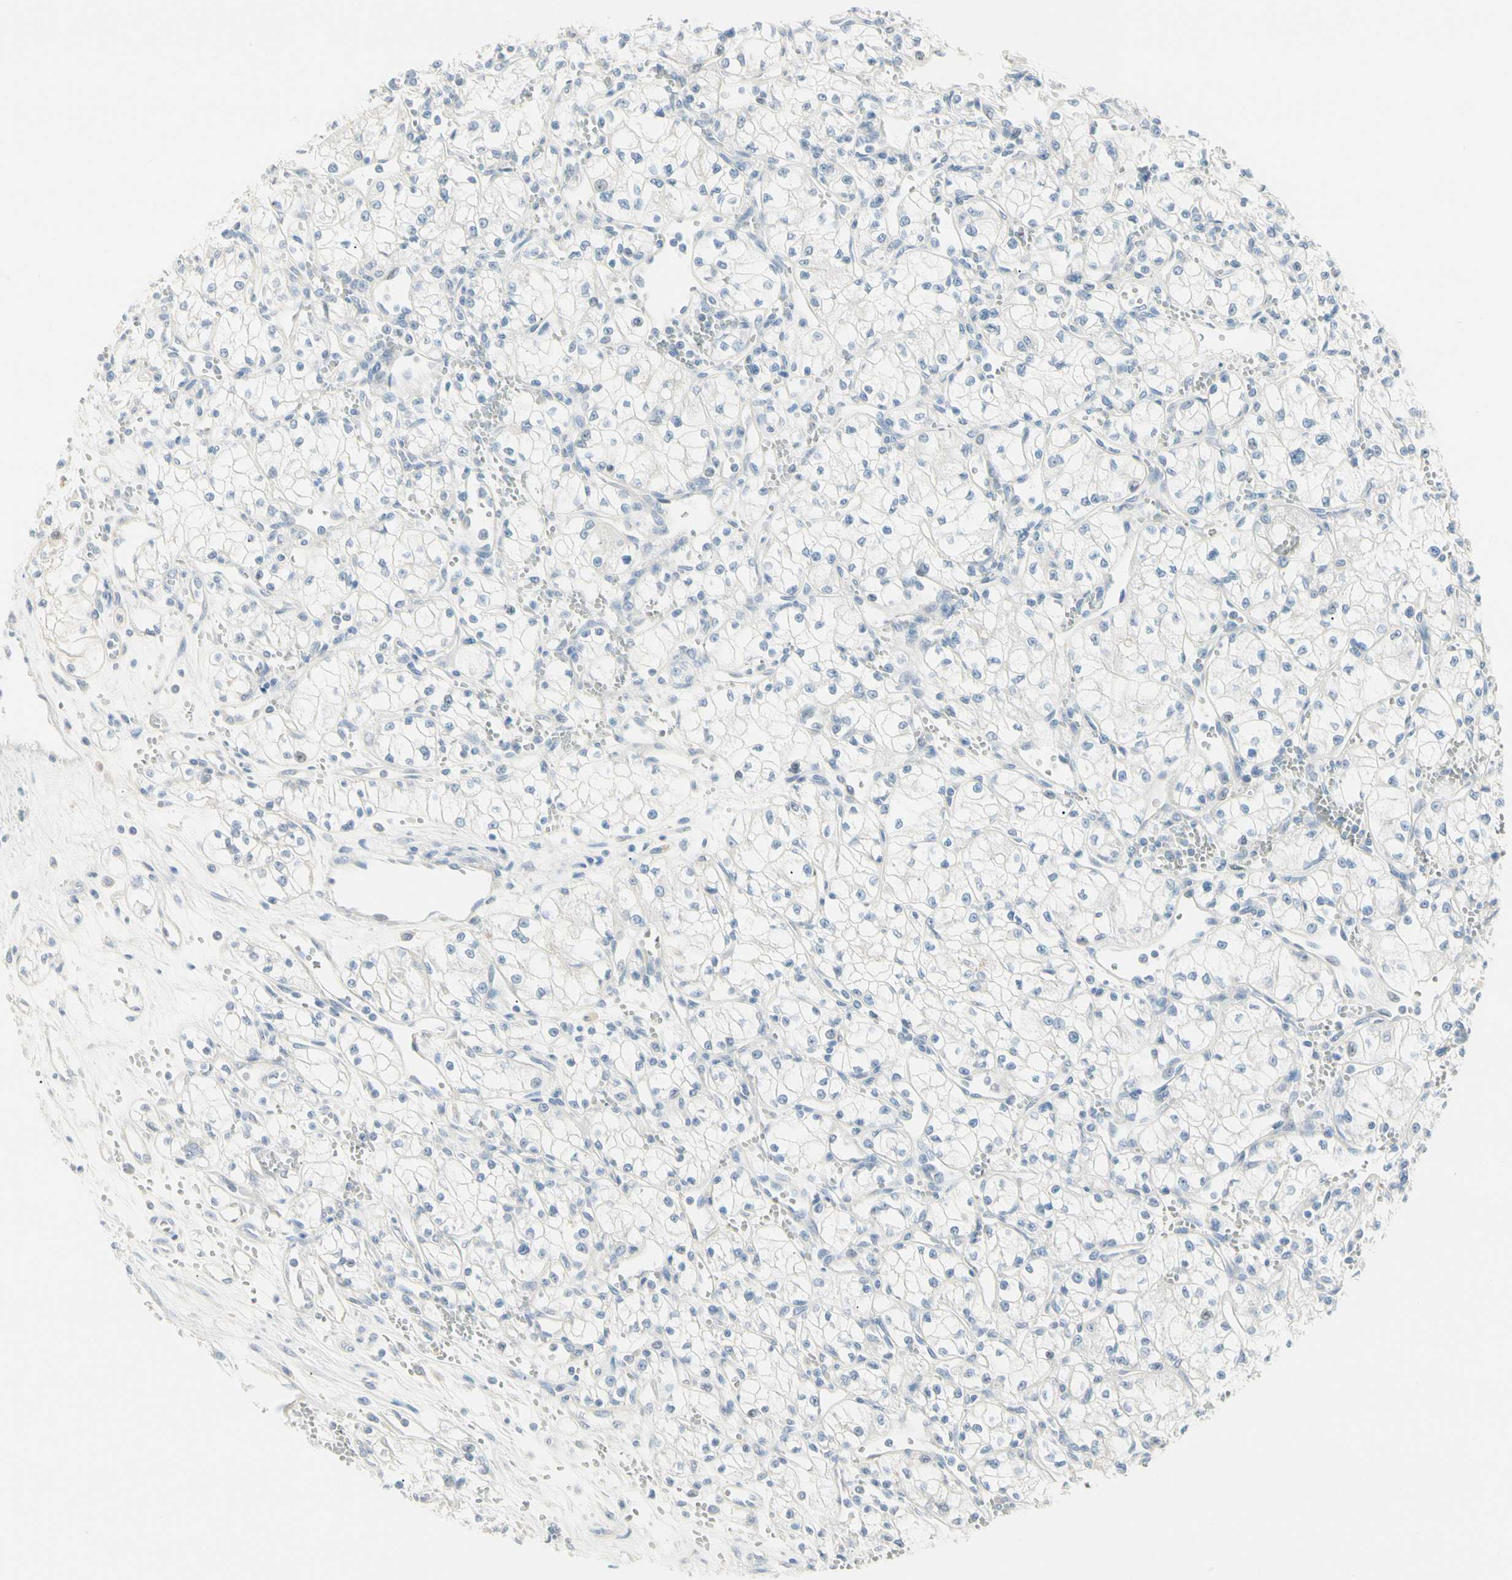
{"staining": {"intensity": "negative", "quantity": "none", "location": "none"}, "tissue": "renal cancer", "cell_type": "Tumor cells", "image_type": "cancer", "snomed": [{"axis": "morphology", "description": "Normal tissue, NOS"}, {"axis": "morphology", "description": "Adenocarcinoma, NOS"}, {"axis": "topography", "description": "Kidney"}], "caption": "A histopathology image of human renal cancer is negative for staining in tumor cells. (DAB (3,3'-diaminobenzidine) immunohistochemistry (IHC) with hematoxylin counter stain).", "gene": "ALDH18A1", "patient": {"sex": "male", "age": 59}}